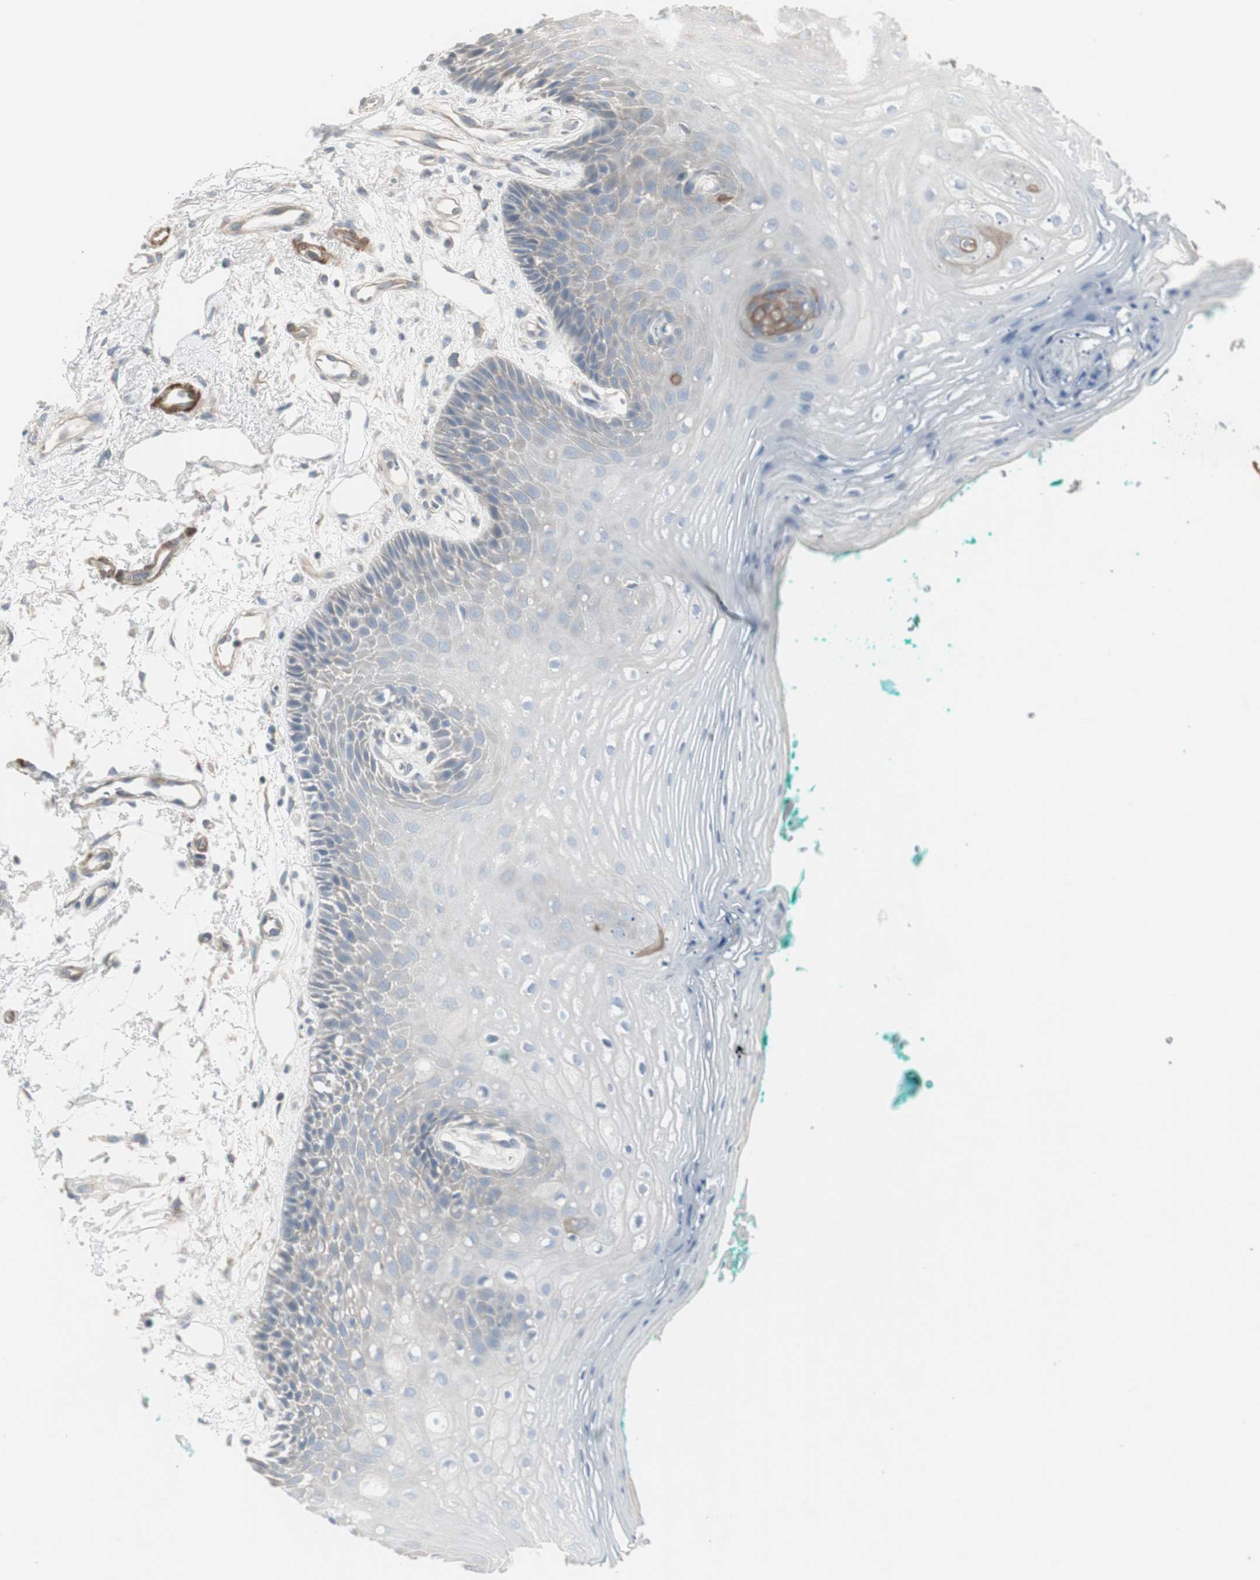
{"staining": {"intensity": "moderate", "quantity": "<25%", "location": "cytoplasmic/membranous"}, "tissue": "oral mucosa", "cell_type": "Squamous epithelial cells", "image_type": "normal", "snomed": [{"axis": "morphology", "description": "Normal tissue, NOS"}, {"axis": "topography", "description": "Skeletal muscle"}, {"axis": "topography", "description": "Oral tissue"}, {"axis": "topography", "description": "Peripheral nerve tissue"}], "caption": "The image demonstrates staining of normal oral mucosa, revealing moderate cytoplasmic/membranous protein positivity (brown color) within squamous epithelial cells.", "gene": "DMPK", "patient": {"sex": "female", "age": 84}}